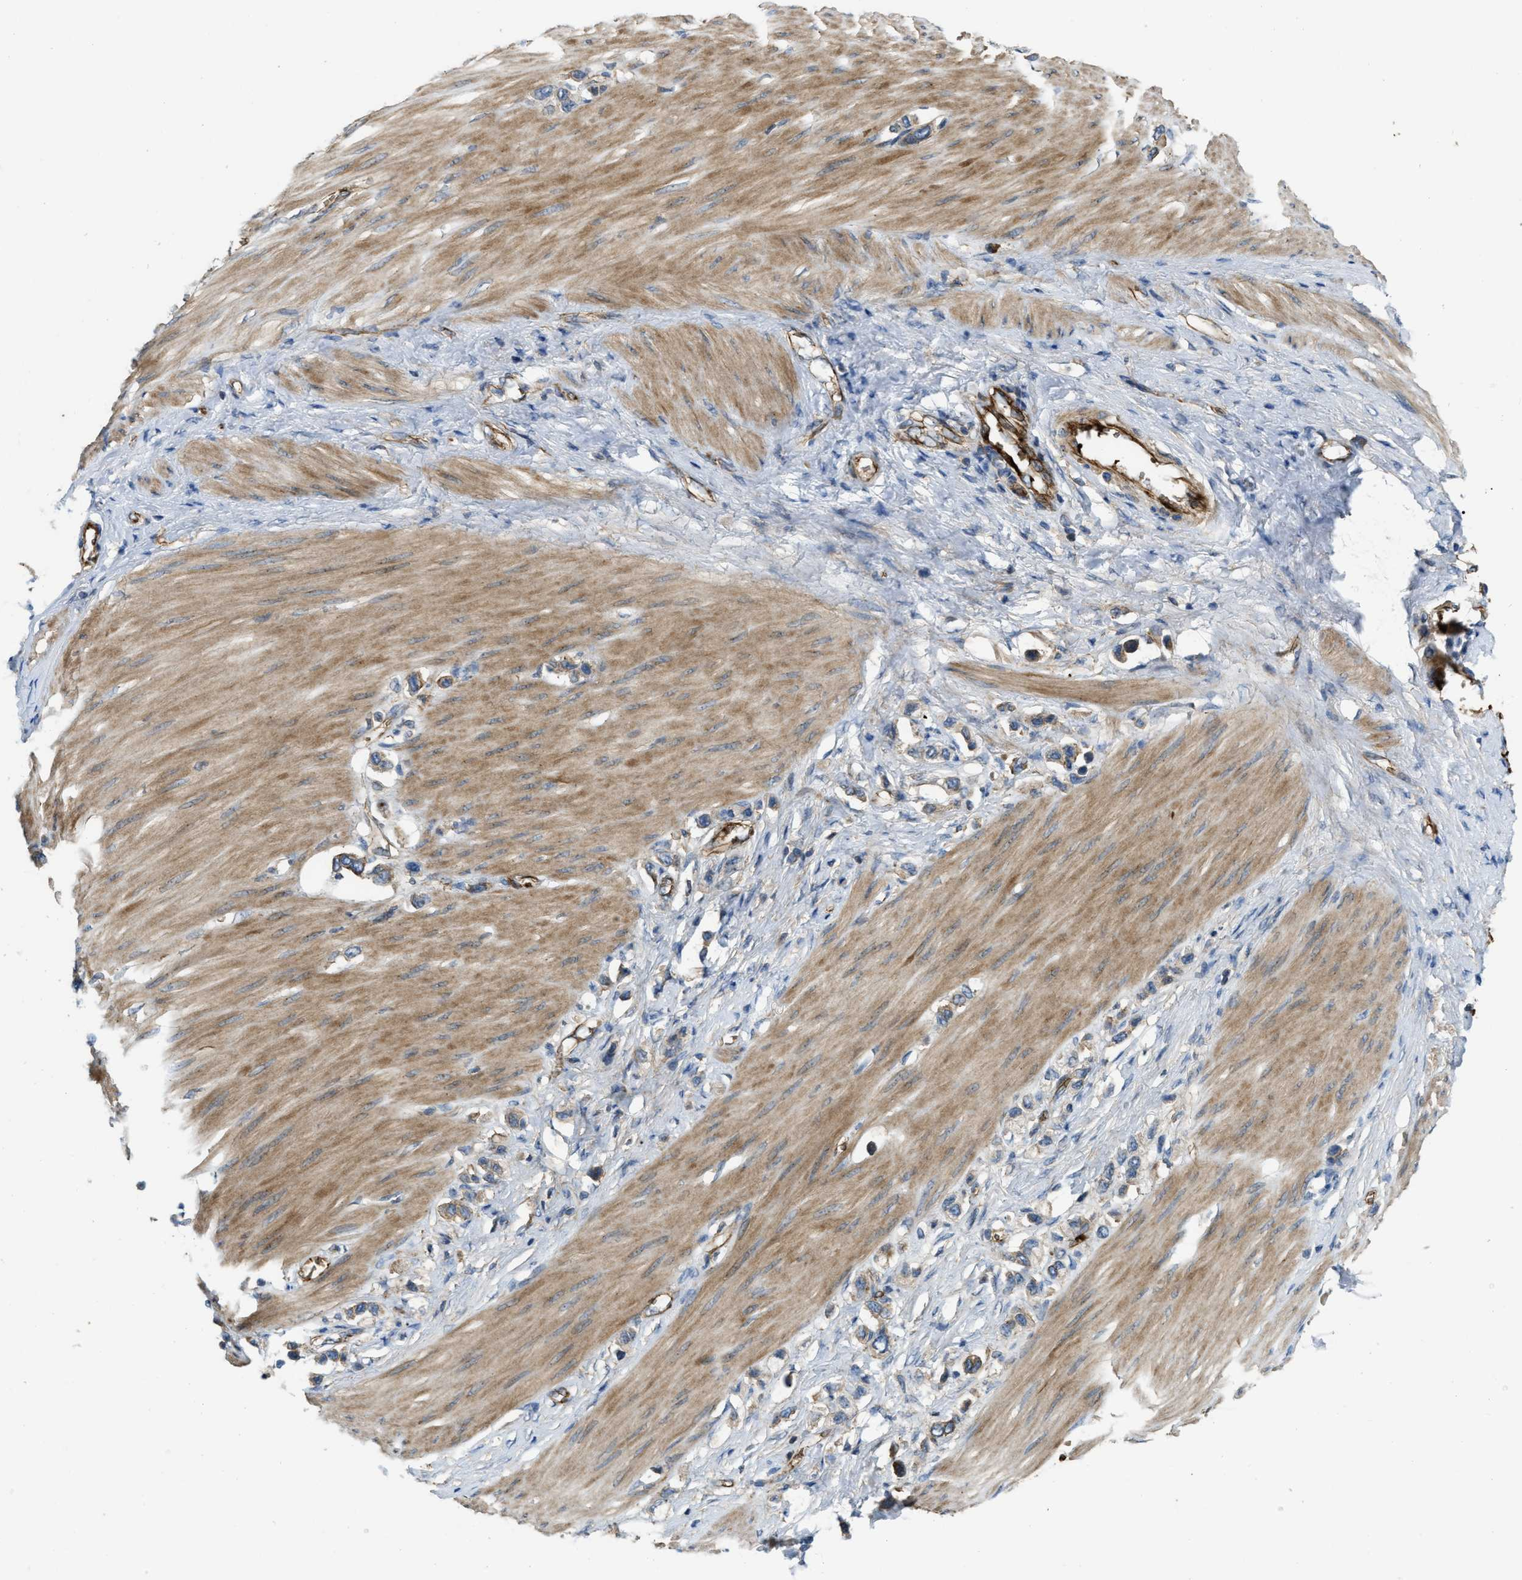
{"staining": {"intensity": "weak", "quantity": ">75%", "location": "cytoplasmic/membranous"}, "tissue": "stomach cancer", "cell_type": "Tumor cells", "image_type": "cancer", "snomed": [{"axis": "morphology", "description": "Adenocarcinoma, NOS"}, {"axis": "topography", "description": "Stomach"}], "caption": "An immunohistochemistry (IHC) micrograph of neoplastic tissue is shown. Protein staining in brown labels weak cytoplasmic/membranous positivity in stomach cancer within tumor cells.", "gene": "ERC1", "patient": {"sex": "female", "age": 65}}